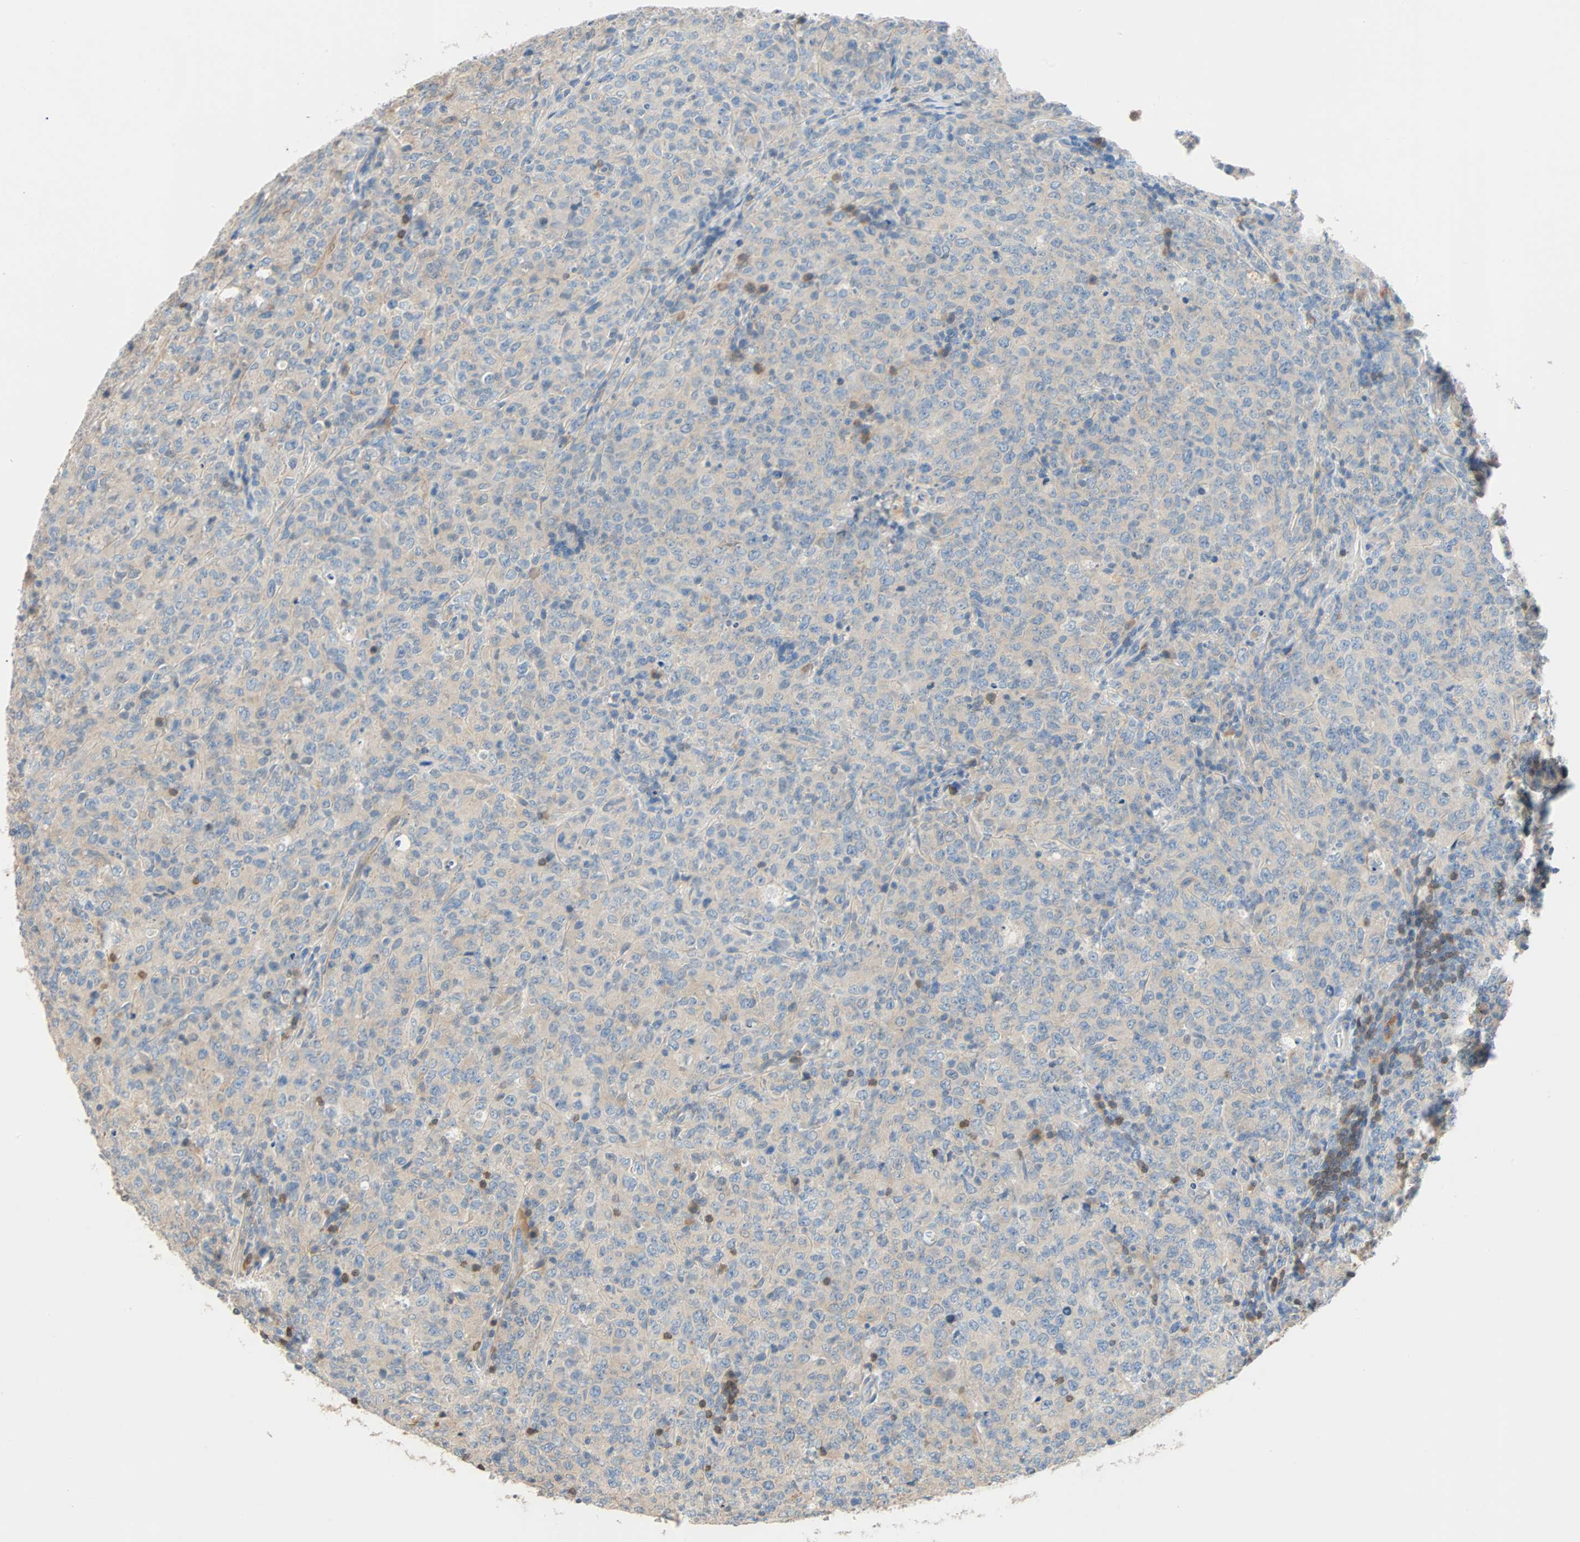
{"staining": {"intensity": "weak", "quantity": "25%-75%", "location": "cytoplasmic/membranous"}, "tissue": "lymphoma", "cell_type": "Tumor cells", "image_type": "cancer", "snomed": [{"axis": "morphology", "description": "Malignant lymphoma, non-Hodgkin's type, High grade"}, {"axis": "topography", "description": "Tonsil"}], "caption": "Human lymphoma stained with a protein marker shows weak staining in tumor cells.", "gene": "TNFRSF12A", "patient": {"sex": "female", "age": 36}}